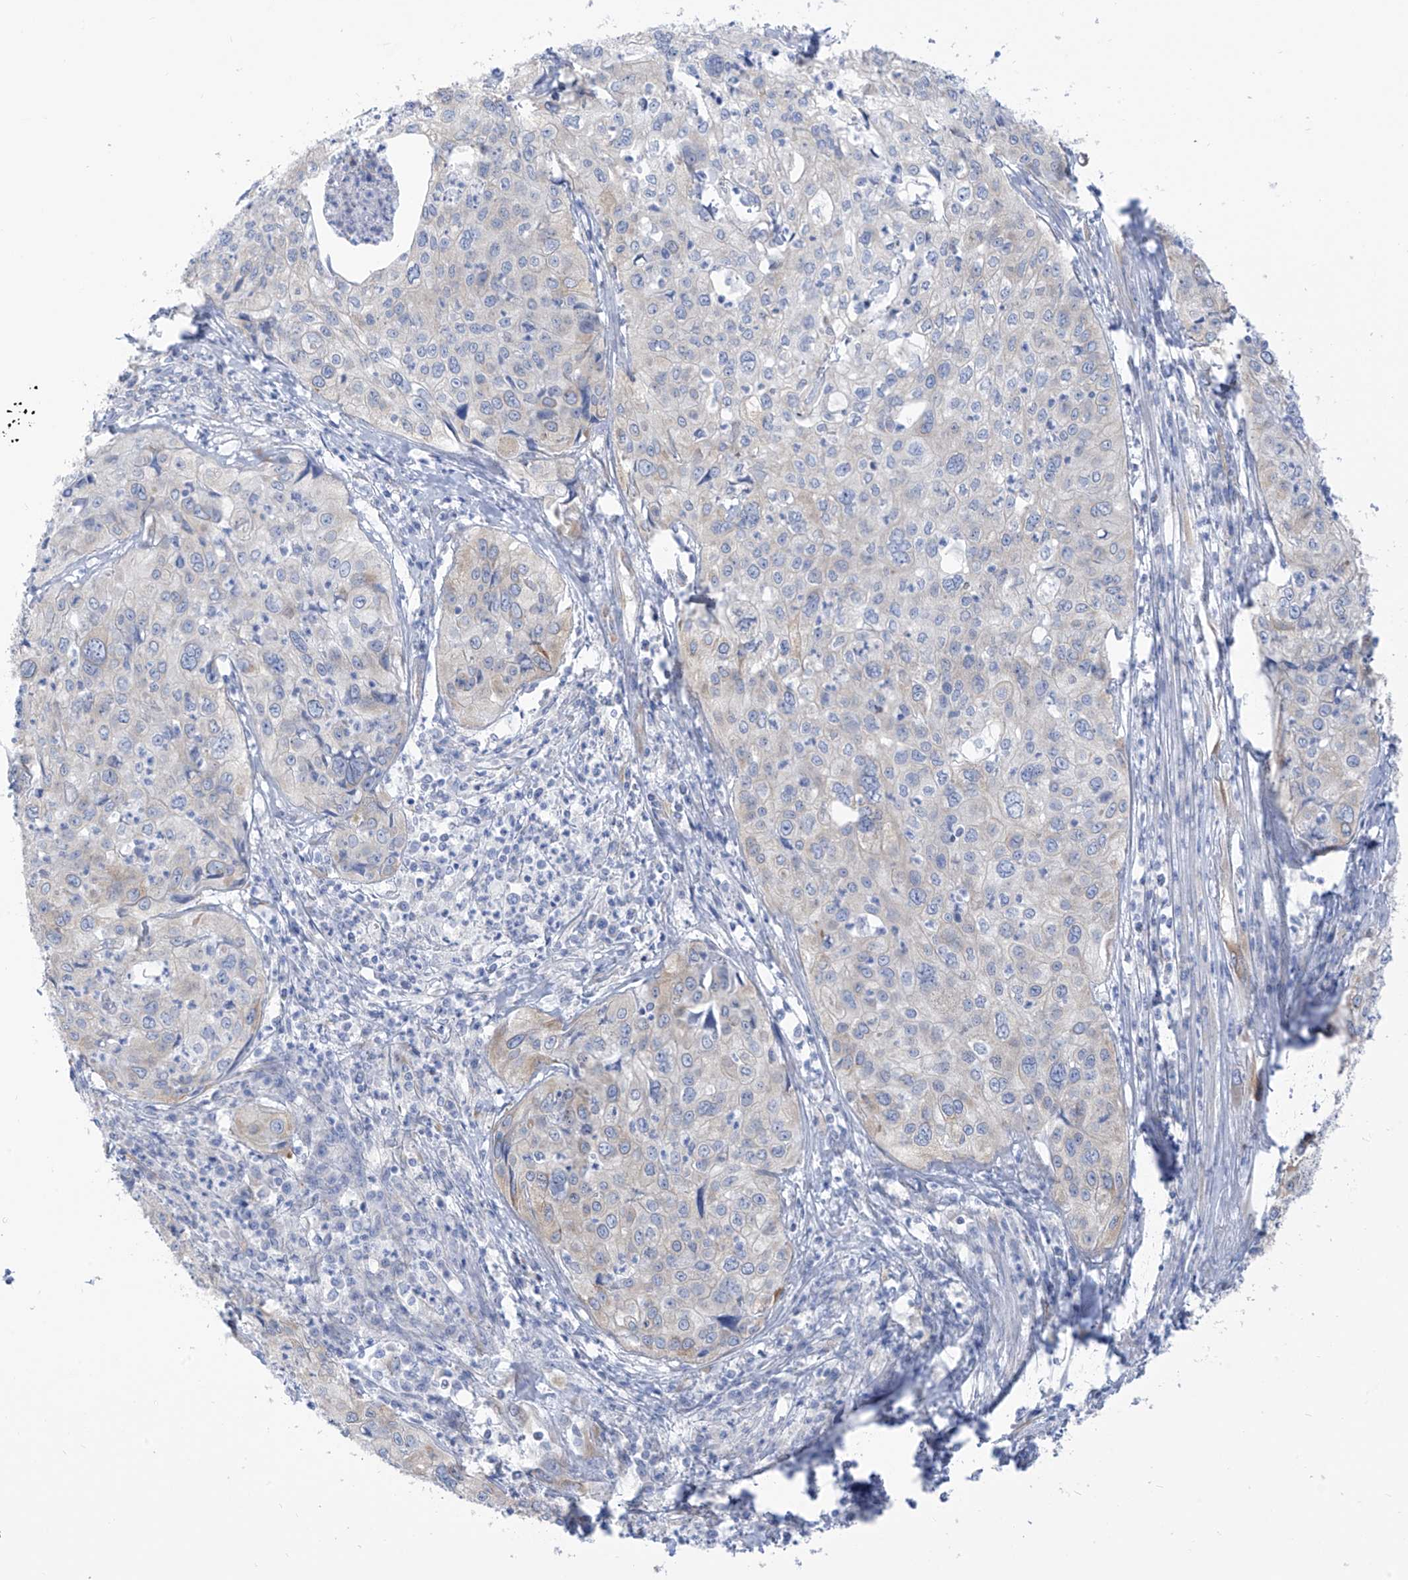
{"staining": {"intensity": "negative", "quantity": "none", "location": "none"}, "tissue": "cervical cancer", "cell_type": "Tumor cells", "image_type": "cancer", "snomed": [{"axis": "morphology", "description": "Squamous cell carcinoma, NOS"}, {"axis": "topography", "description": "Cervix"}], "caption": "There is no significant positivity in tumor cells of cervical cancer (squamous cell carcinoma). Nuclei are stained in blue.", "gene": "RCN2", "patient": {"sex": "female", "age": 31}}